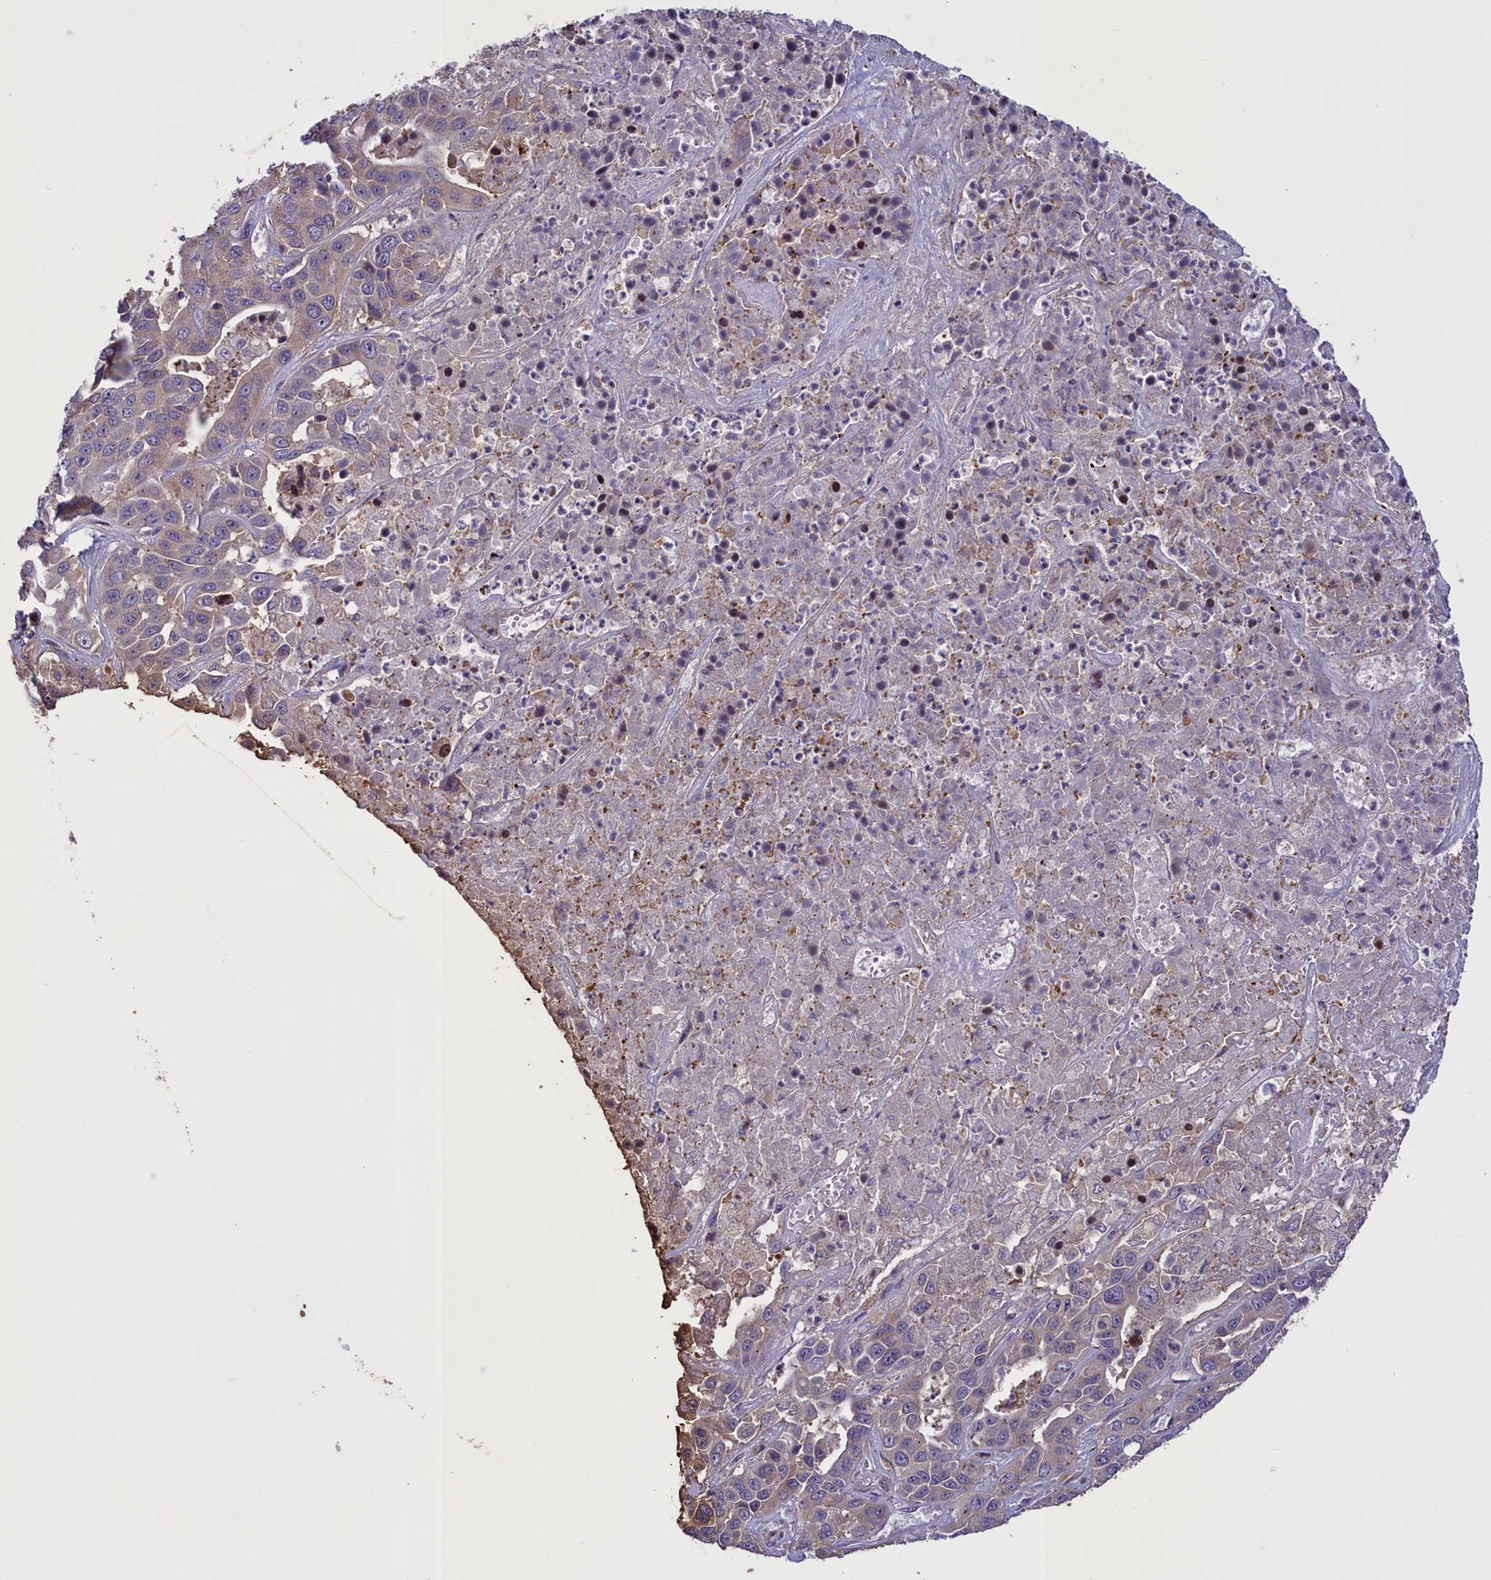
{"staining": {"intensity": "negative", "quantity": "none", "location": "none"}, "tissue": "liver cancer", "cell_type": "Tumor cells", "image_type": "cancer", "snomed": [{"axis": "morphology", "description": "Cholangiocarcinoma"}, {"axis": "topography", "description": "Liver"}], "caption": "This micrograph is of liver cancer (cholangiocarcinoma) stained with IHC to label a protein in brown with the nuclei are counter-stained blue. There is no positivity in tumor cells. (DAB immunohistochemistry, high magnification).", "gene": "MAN2C1", "patient": {"sex": "female", "age": 52}}